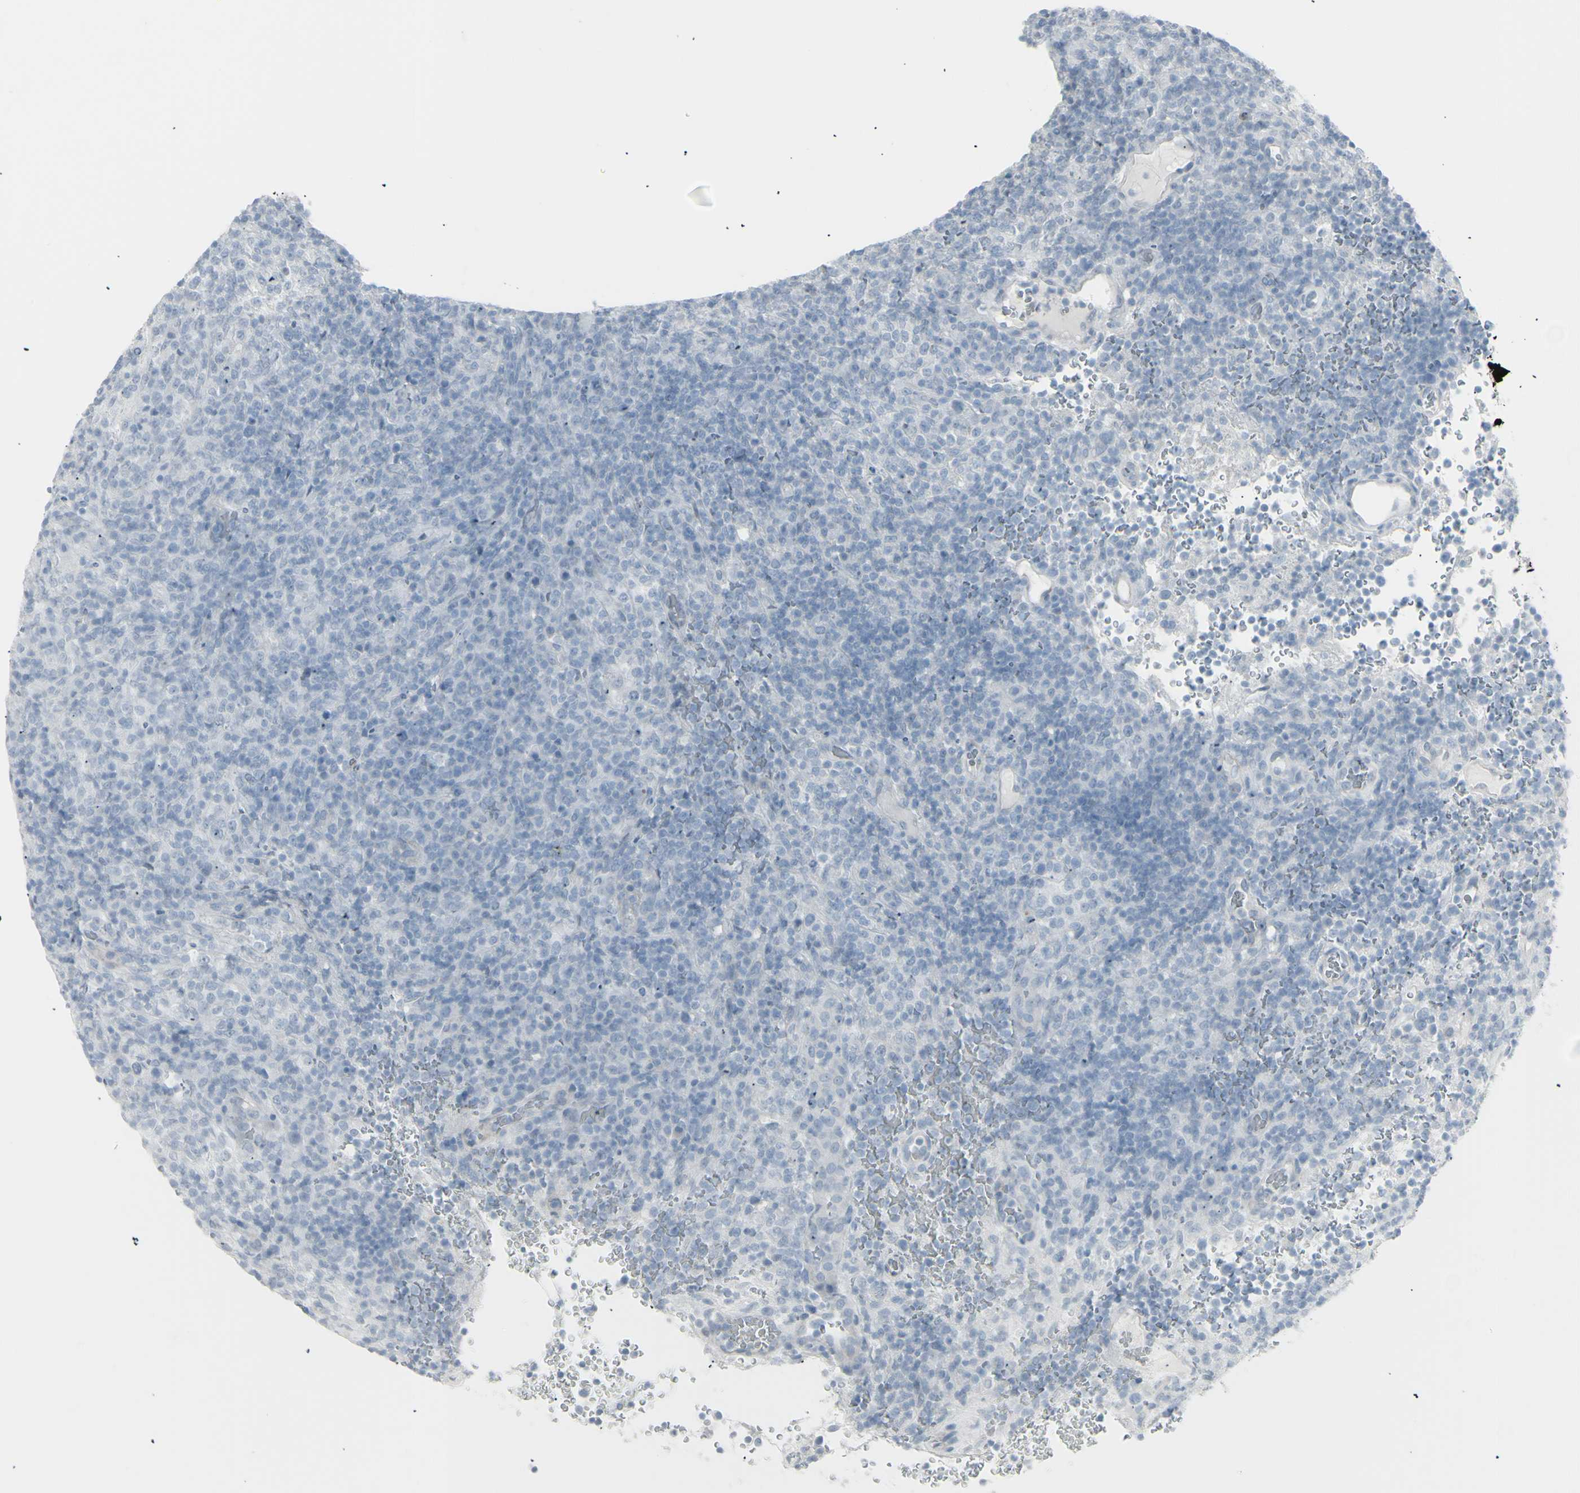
{"staining": {"intensity": "negative", "quantity": "none", "location": "none"}, "tissue": "lymphoma", "cell_type": "Tumor cells", "image_type": "cancer", "snomed": [{"axis": "morphology", "description": "Malignant lymphoma, non-Hodgkin's type, High grade"}, {"axis": "topography", "description": "Lymph node"}], "caption": "DAB (3,3'-diaminobenzidine) immunohistochemical staining of human lymphoma exhibits no significant expression in tumor cells.", "gene": "YBX2", "patient": {"sex": "female", "age": 76}}